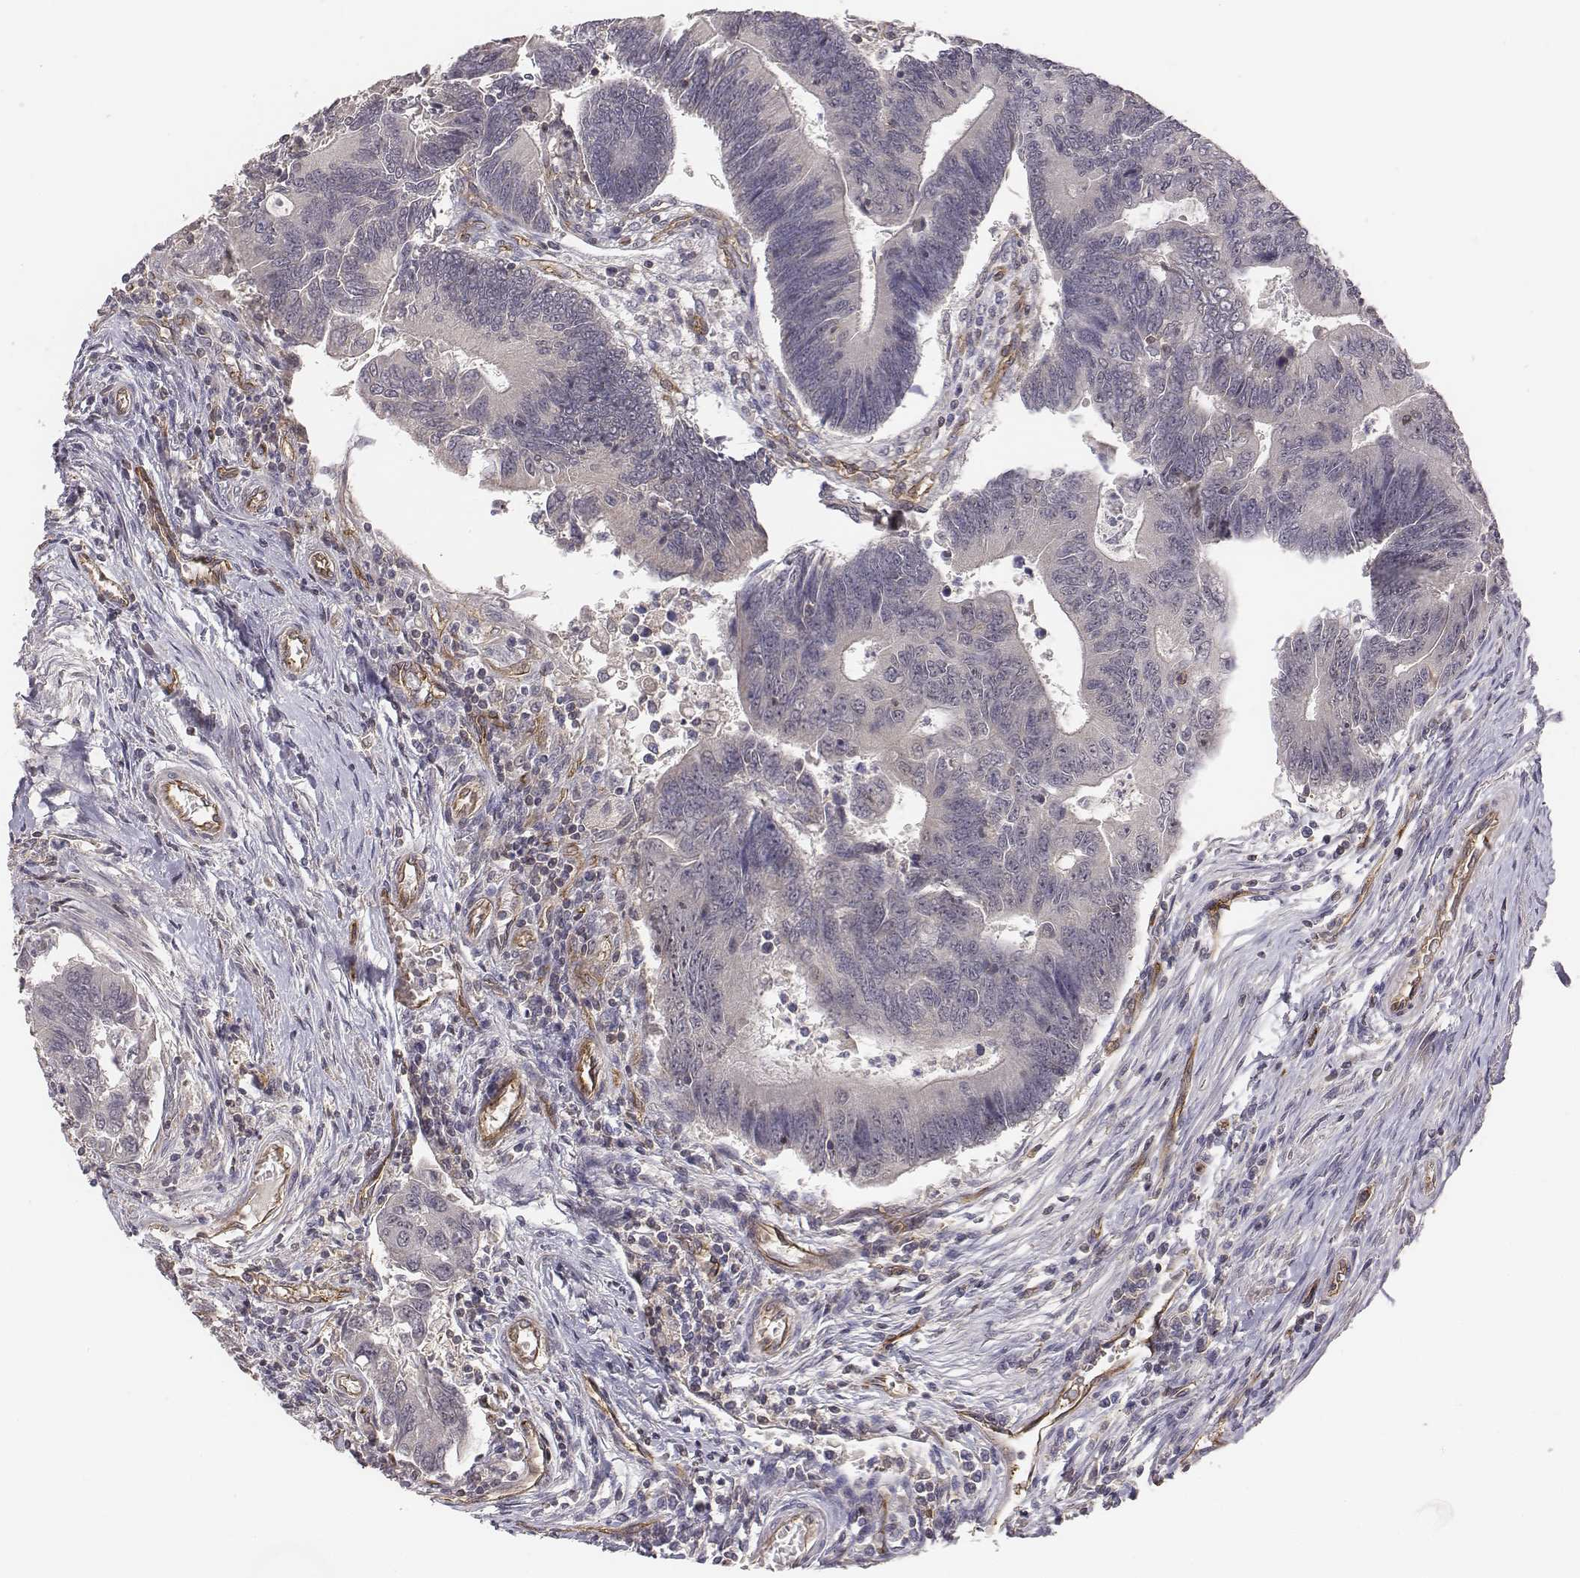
{"staining": {"intensity": "negative", "quantity": "none", "location": "none"}, "tissue": "colorectal cancer", "cell_type": "Tumor cells", "image_type": "cancer", "snomed": [{"axis": "morphology", "description": "Adenocarcinoma, NOS"}, {"axis": "topography", "description": "Colon"}], "caption": "Immunohistochemical staining of colorectal adenocarcinoma displays no significant expression in tumor cells.", "gene": "PTPRG", "patient": {"sex": "female", "age": 67}}